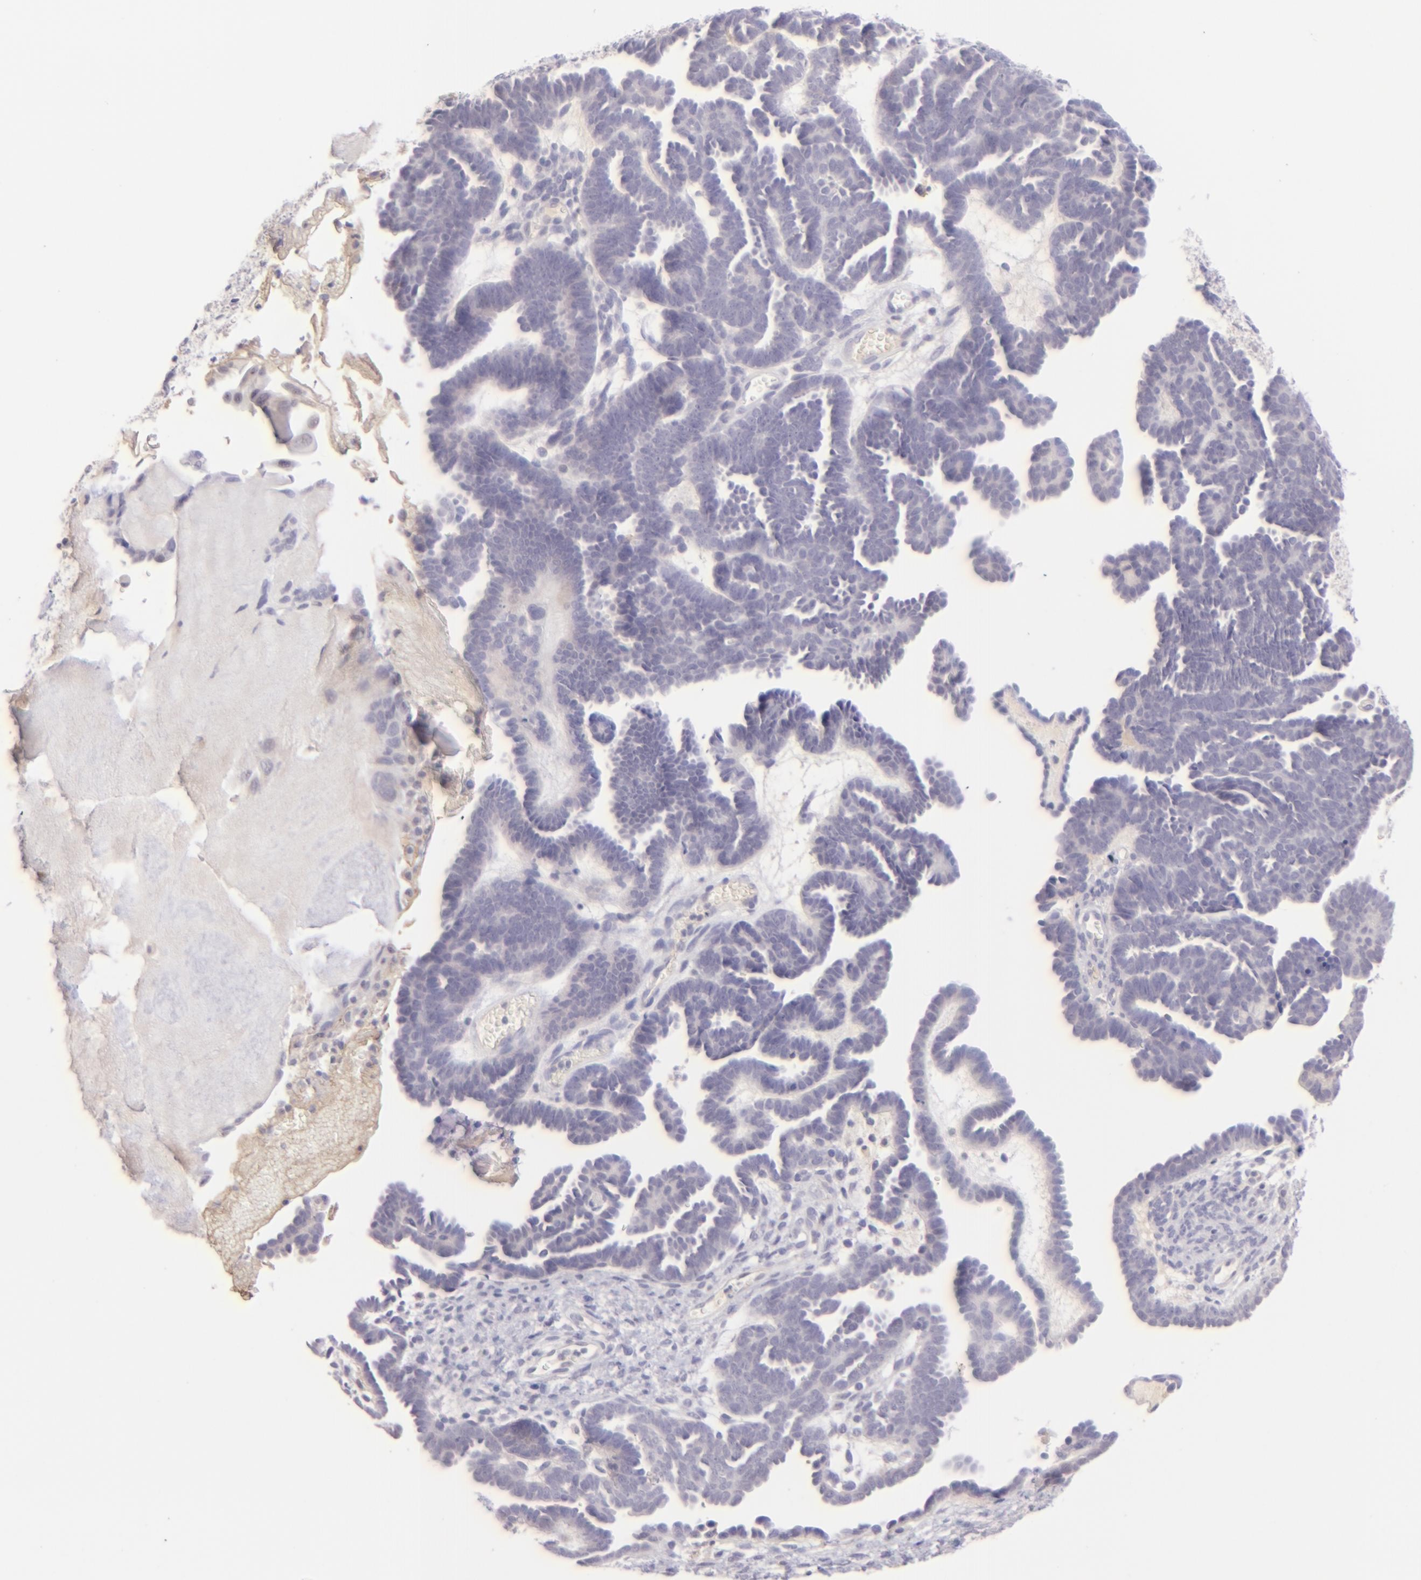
{"staining": {"intensity": "negative", "quantity": "none", "location": "none"}, "tissue": "endometrial cancer", "cell_type": "Tumor cells", "image_type": "cancer", "snomed": [{"axis": "morphology", "description": "Neoplasm, malignant, NOS"}, {"axis": "topography", "description": "Endometrium"}], "caption": "Tumor cells show no significant protein positivity in endometrial cancer (malignant neoplasm).", "gene": "MAGEA1", "patient": {"sex": "female", "age": 74}}